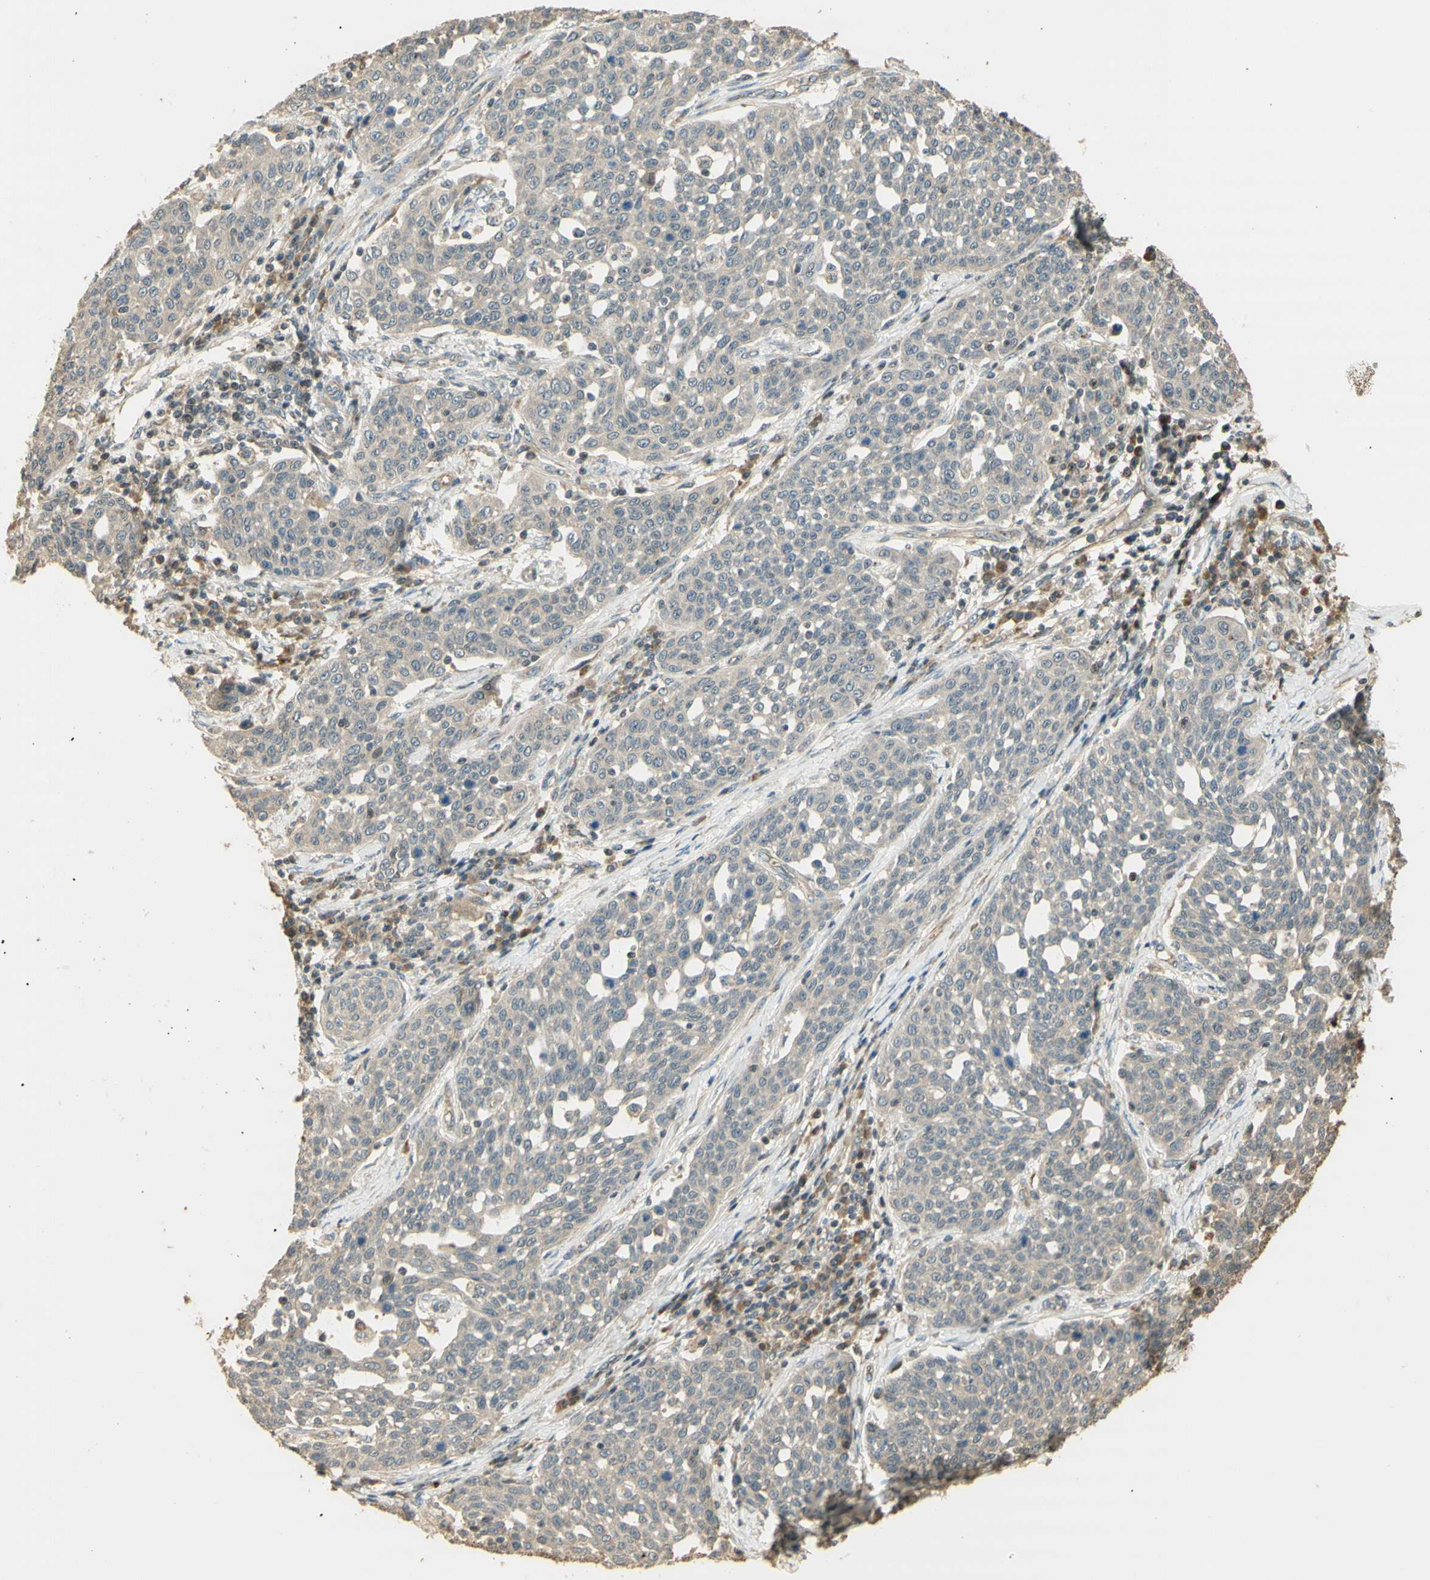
{"staining": {"intensity": "weak", "quantity": ">75%", "location": "cytoplasmic/membranous"}, "tissue": "cervical cancer", "cell_type": "Tumor cells", "image_type": "cancer", "snomed": [{"axis": "morphology", "description": "Squamous cell carcinoma, NOS"}, {"axis": "topography", "description": "Cervix"}], "caption": "Squamous cell carcinoma (cervical) stained with a brown dye demonstrates weak cytoplasmic/membranous positive staining in approximately >75% of tumor cells.", "gene": "AGER", "patient": {"sex": "female", "age": 34}}